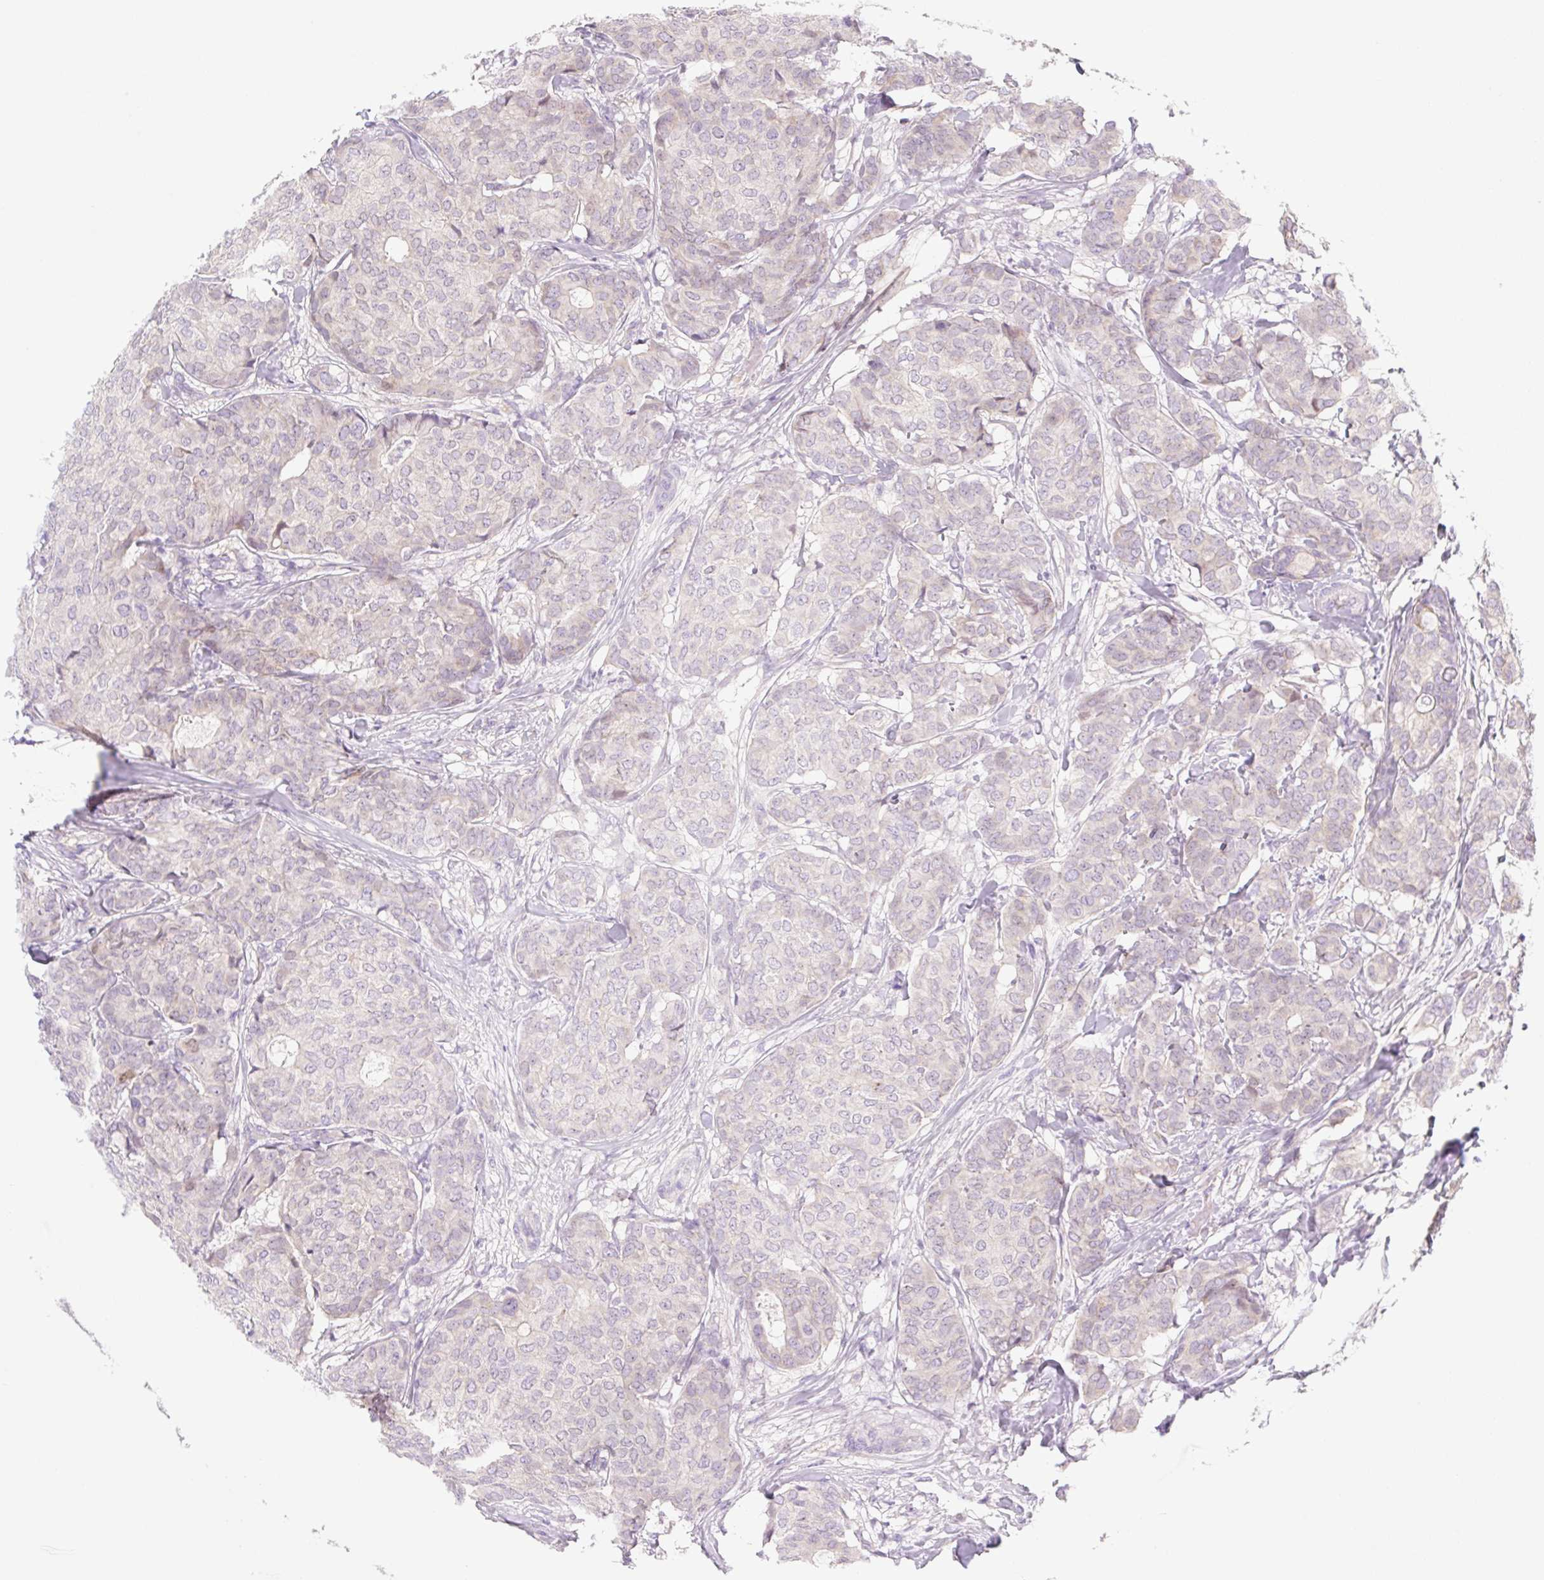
{"staining": {"intensity": "negative", "quantity": "none", "location": "none"}, "tissue": "breast cancer", "cell_type": "Tumor cells", "image_type": "cancer", "snomed": [{"axis": "morphology", "description": "Duct carcinoma"}, {"axis": "topography", "description": "Breast"}], "caption": "Human breast cancer stained for a protein using immunohistochemistry shows no positivity in tumor cells.", "gene": "LYVE1", "patient": {"sex": "female", "age": 75}}